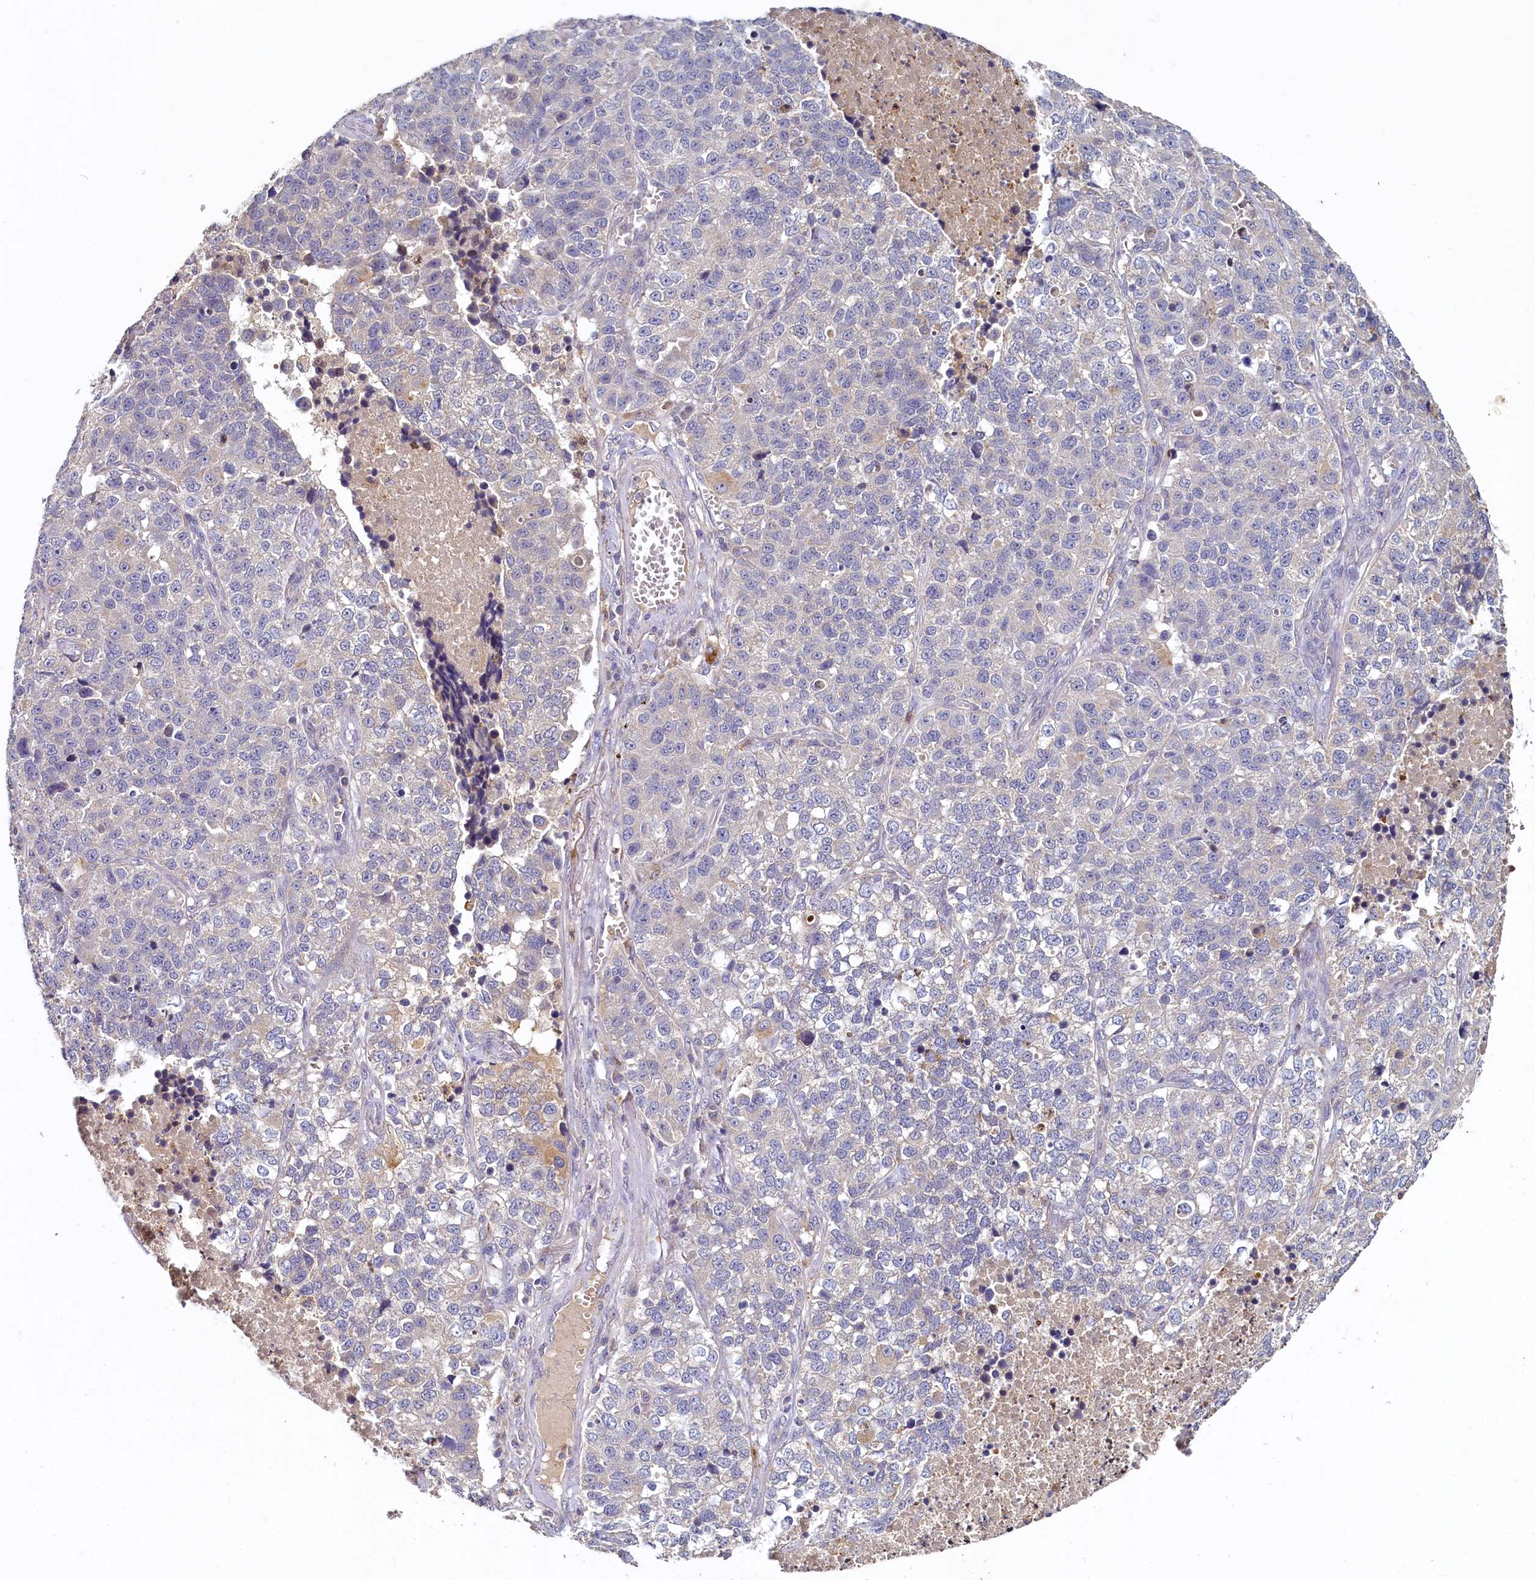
{"staining": {"intensity": "negative", "quantity": "none", "location": "none"}, "tissue": "lung cancer", "cell_type": "Tumor cells", "image_type": "cancer", "snomed": [{"axis": "morphology", "description": "Adenocarcinoma, NOS"}, {"axis": "topography", "description": "Lung"}], "caption": "Image shows no protein positivity in tumor cells of lung cancer (adenocarcinoma) tissue.", "gene": "HERC3", "patient": {"sex": "male", "age": 49}}